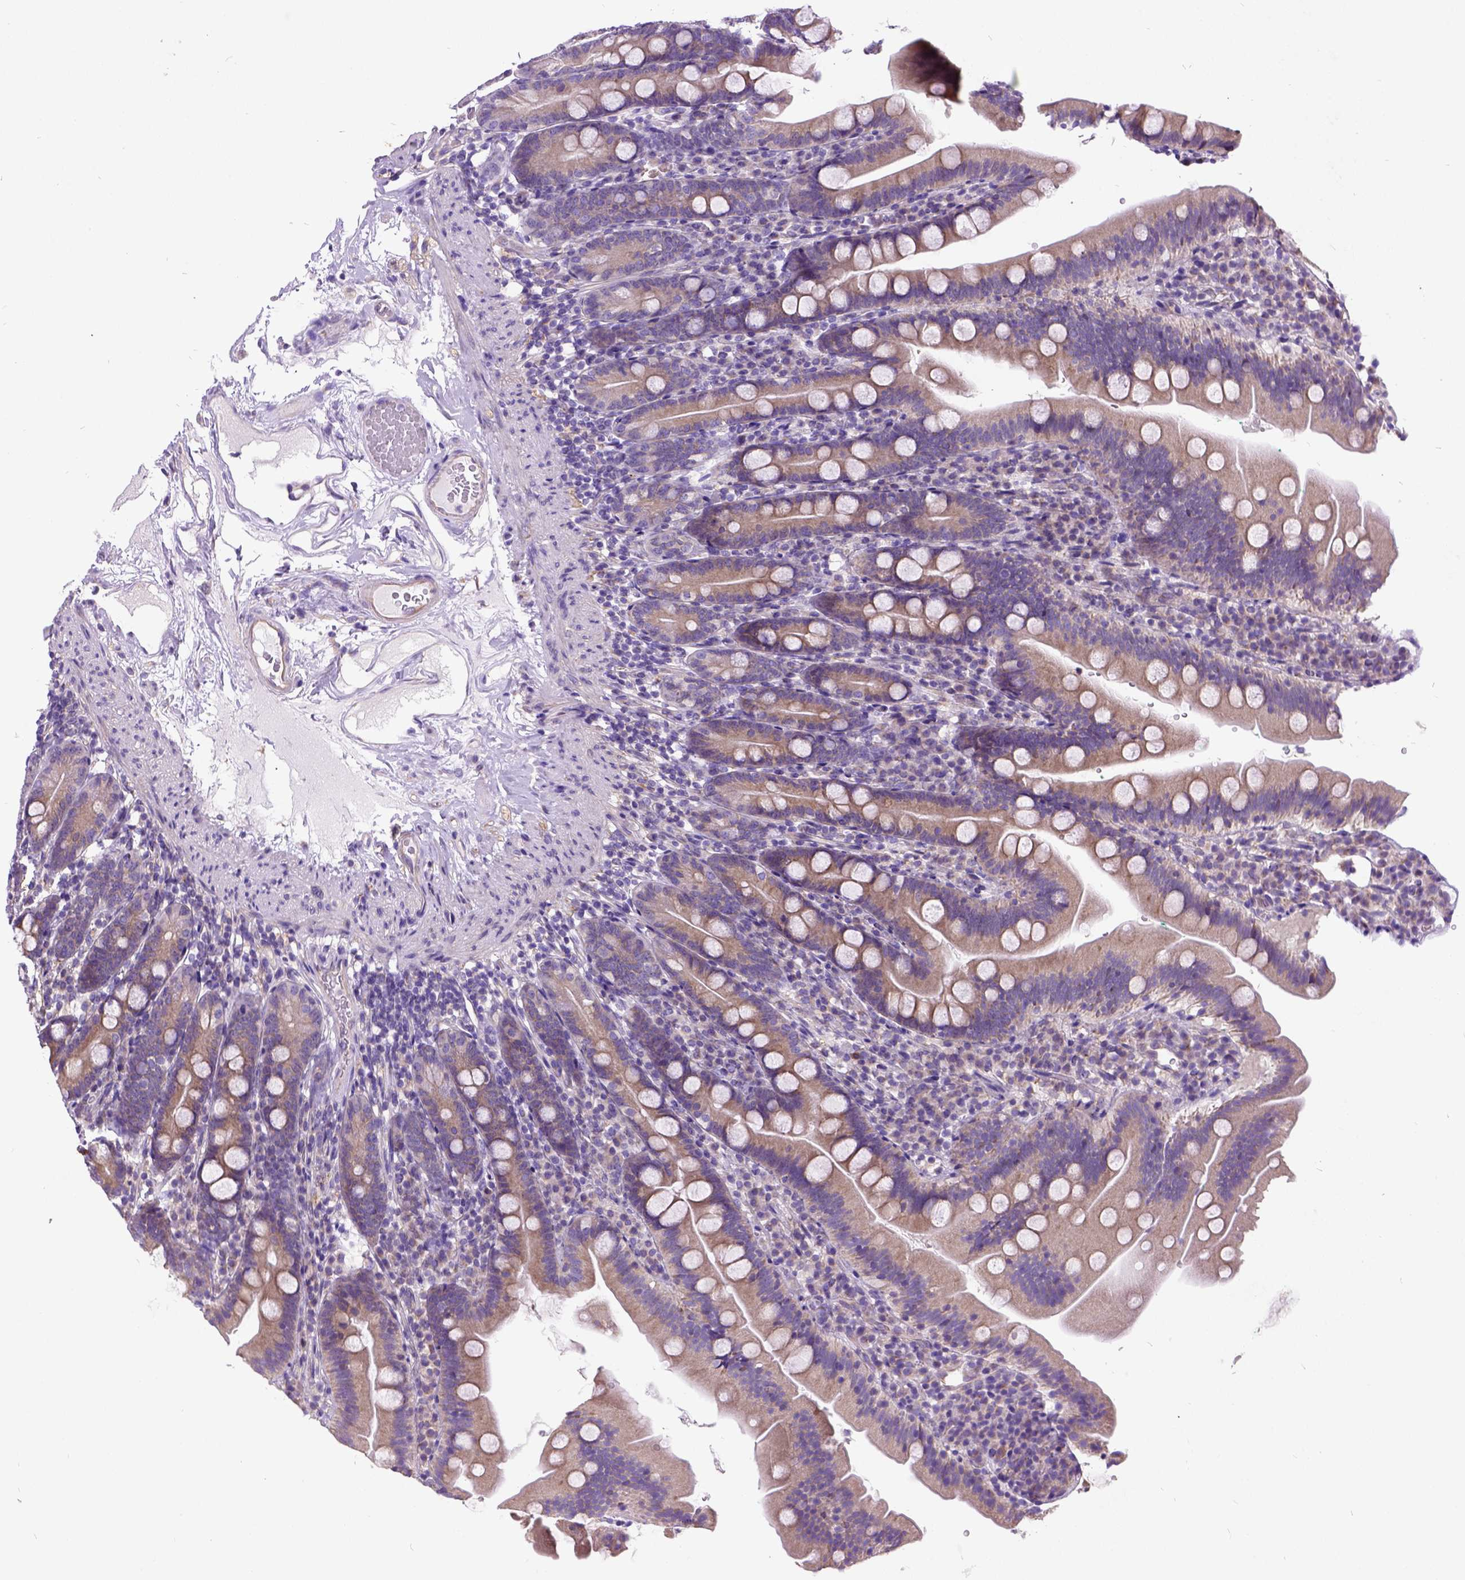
{"staining": {"intensity": "weak", "quantity": "25%-75%", "location": "cytoplasmic/membranous"}, "tissue": "duodenum", "cell_type": "Glandular cells", "image_type": "normal", "snomed": [{"axis": "morphology", "description": "Normal tissue, NOS"}, {"axis": "topography", "description": "Duodenum"}], "caption": "Duodenum stained with IHC demonstrates weak cytoplasmic/membranous positivity in about 25%-75% of glandular cells.", "gene": "CFAP54", "patient": {"sex": "female", "age": 67}}